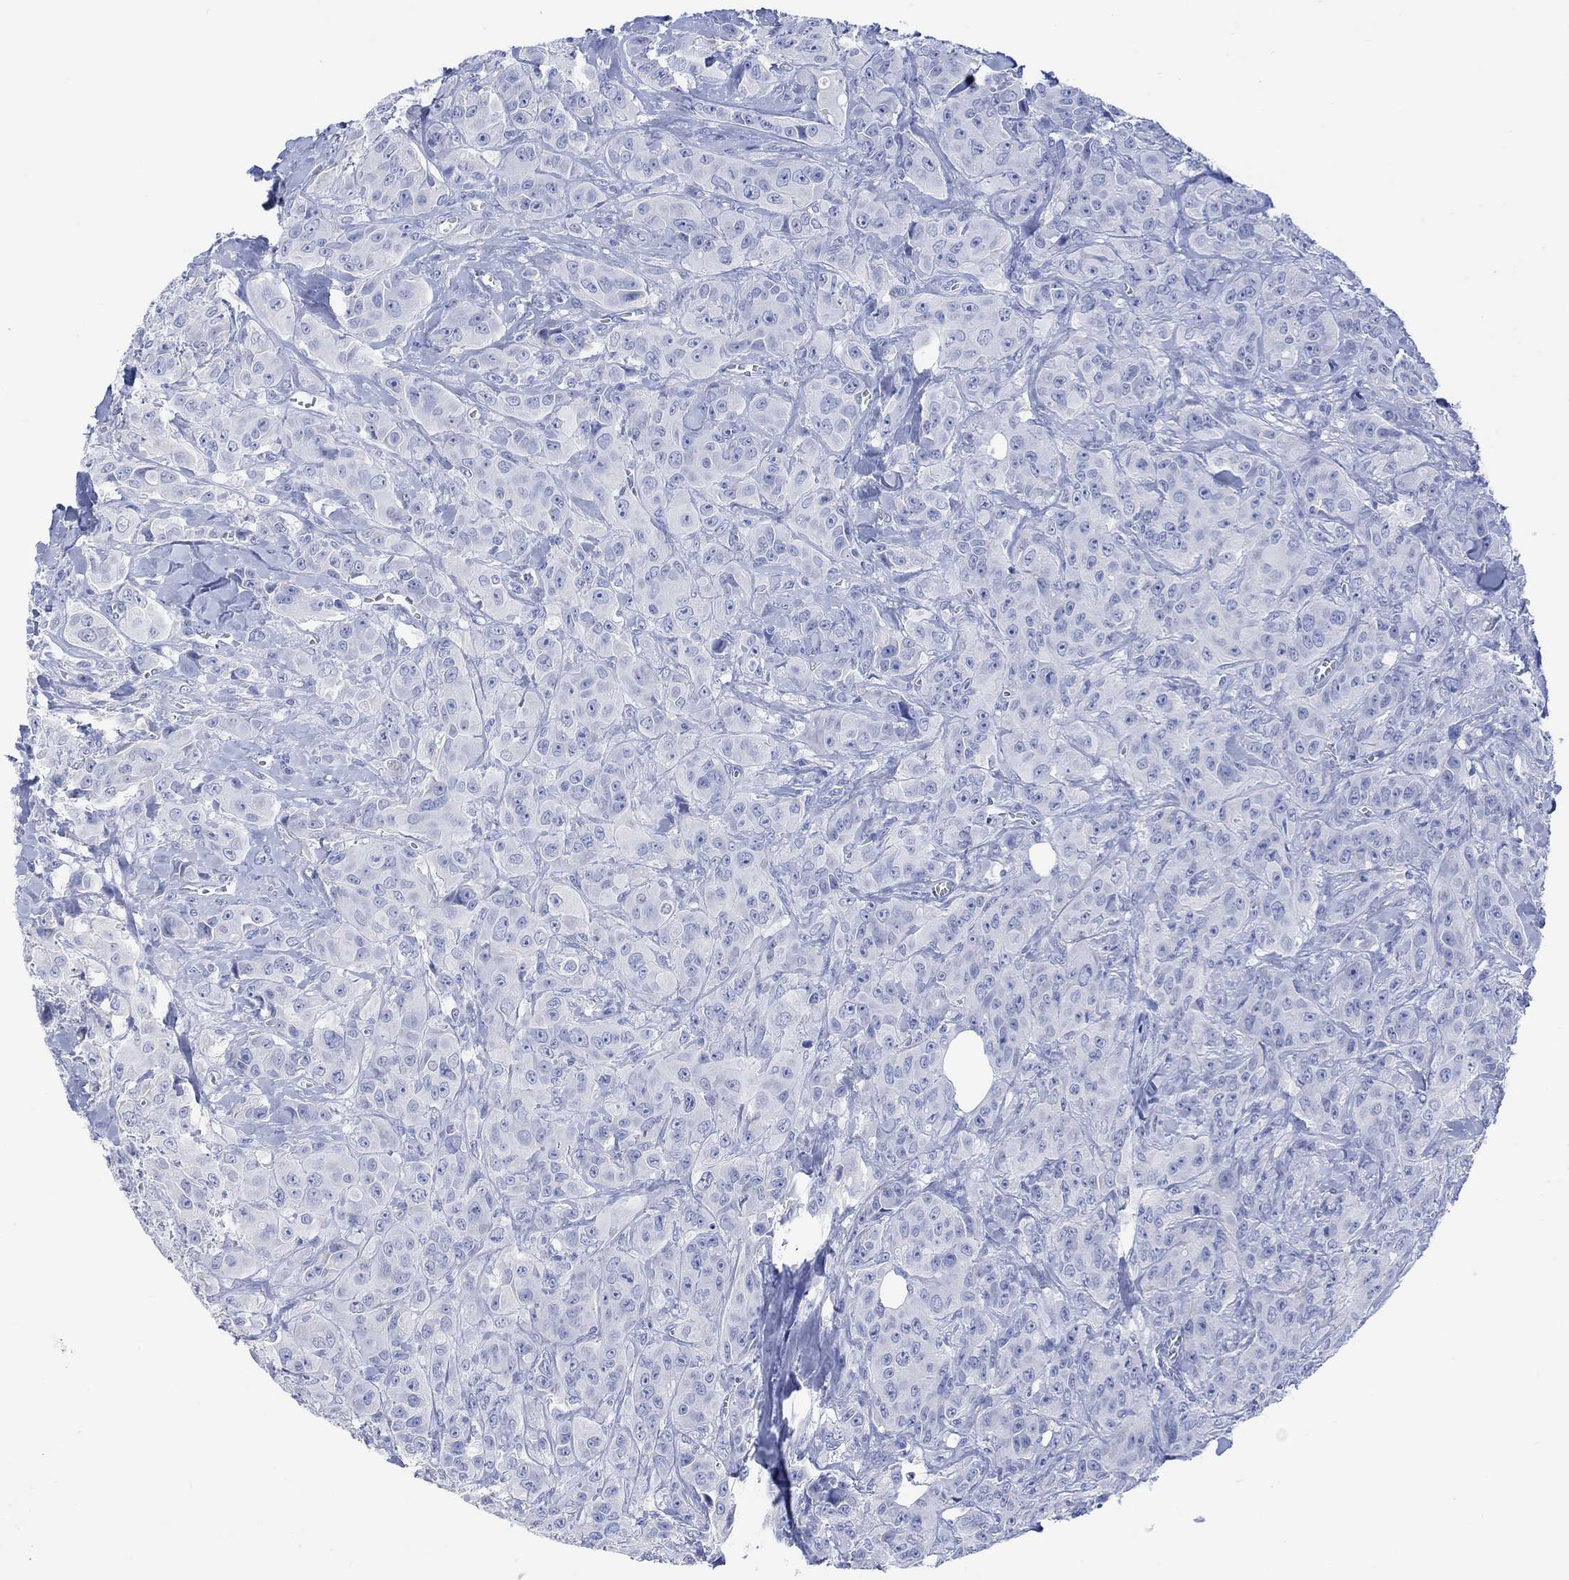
{"staining": {"intensity": "negative", "quantity": "none", "location": "none"}, "tissue": "breast cancer", "cell_type": "Tumor cells", "image_type": "cancer", "snomed": [{"axis": "morphology", "description": "Duct carcinoma"}, {"axis": "topography", "description": "Breast"}], "caption": "Histopathology image shows no significant protein positivity in tumor cells of breast cancer.", "gene": "CALCA", "patient": {"sex": "female", "age": 43}}